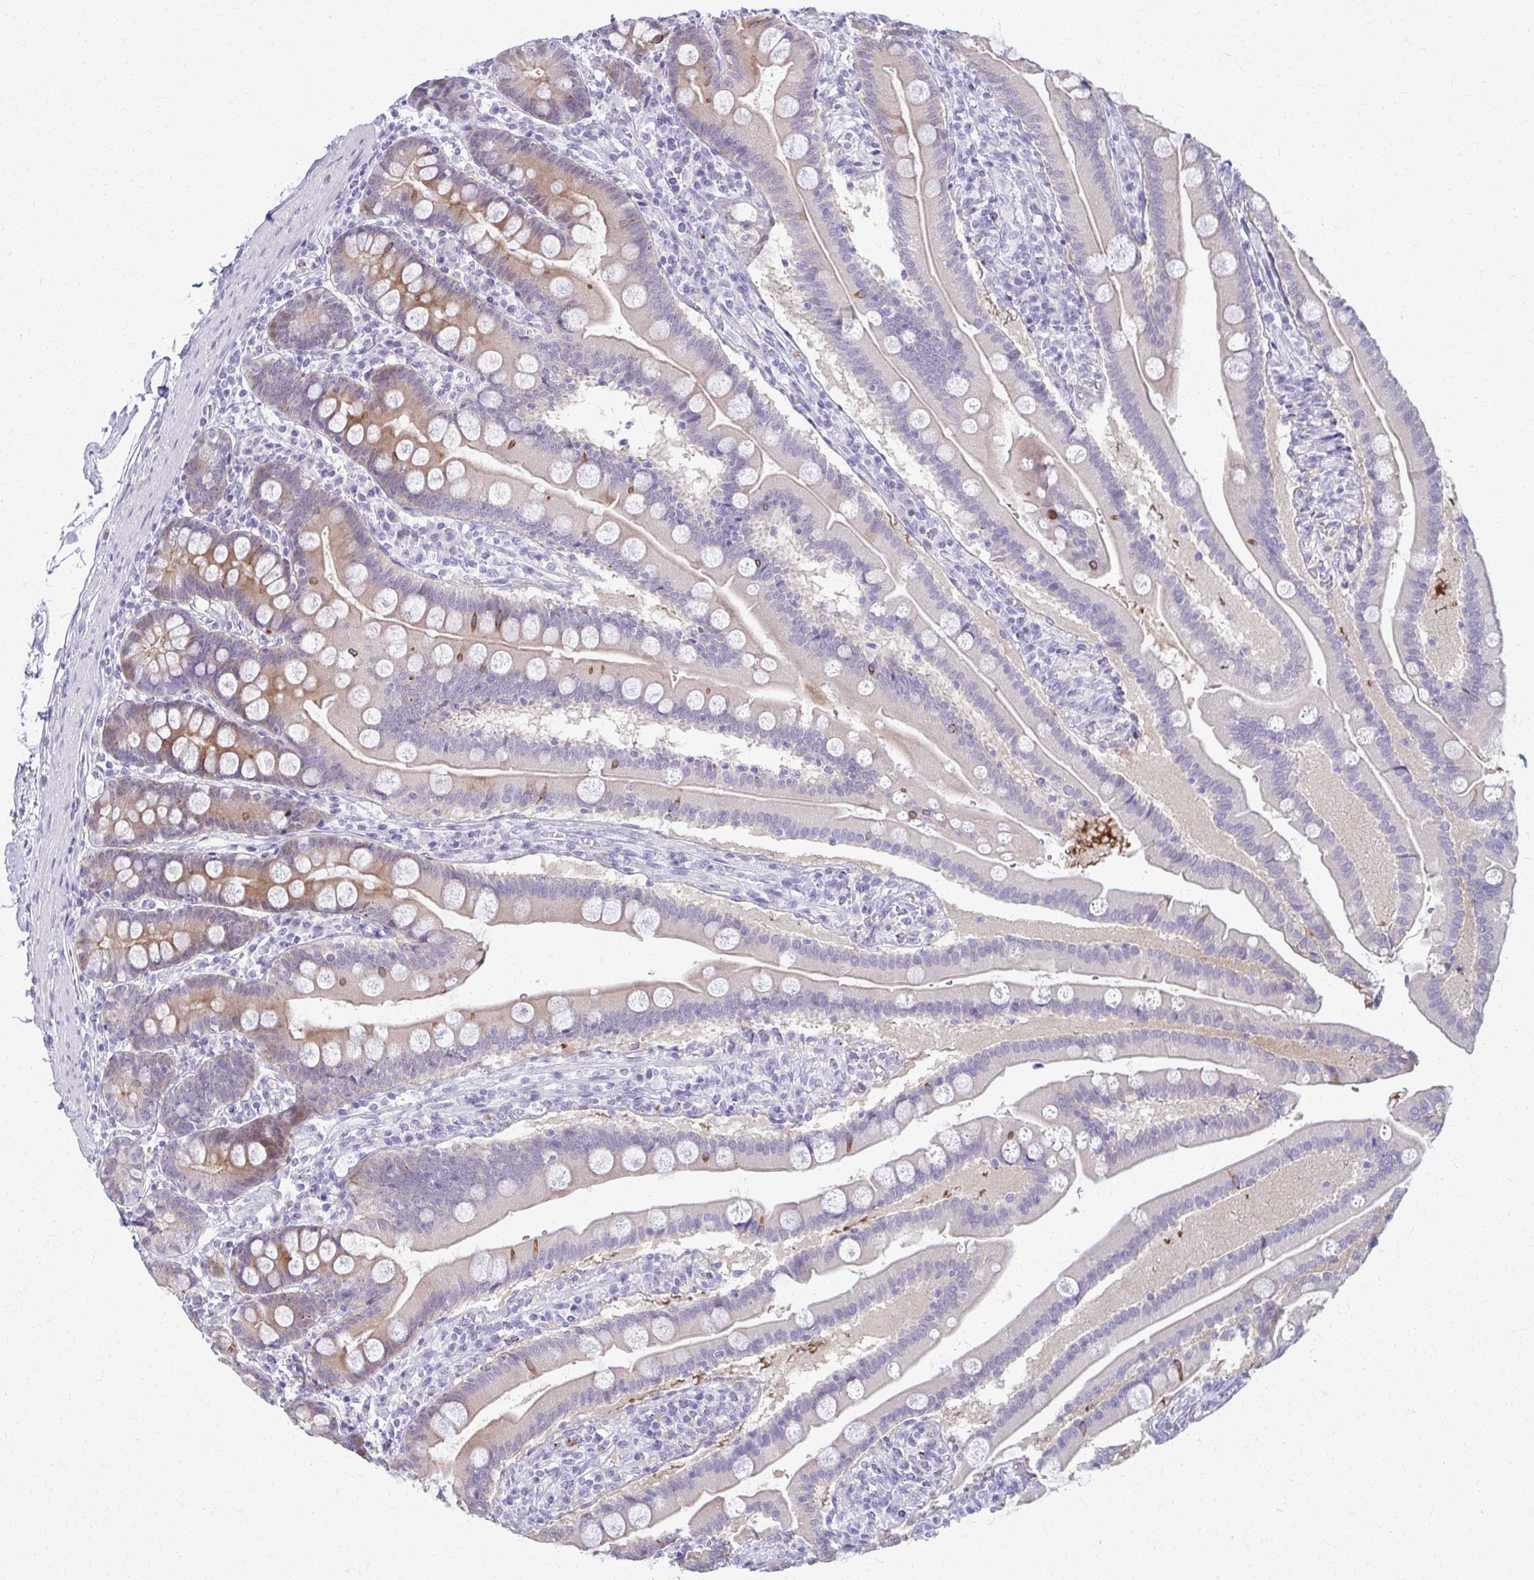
{"staining": {"intensity": "moderate", "quantity": "25%-75%", "location": "cytoplasmic/membranous"}, "tissue": "duodenum", "cell_type": "Glandular cells", "image_type": "normal", "snomed": [{"axis": "morphology", "description": "Normal tissue, NOS"}, {"axis": "topography", "description": "Duodenum"}], "caption": "Protein staining of unremarkable duodenum reveals moderate cytoplasmic/membranous positivity in about 25%-75% of glandular cells.", "gene": "ENSG00000275249", "patient": {"sex": "female", "age": 67}}